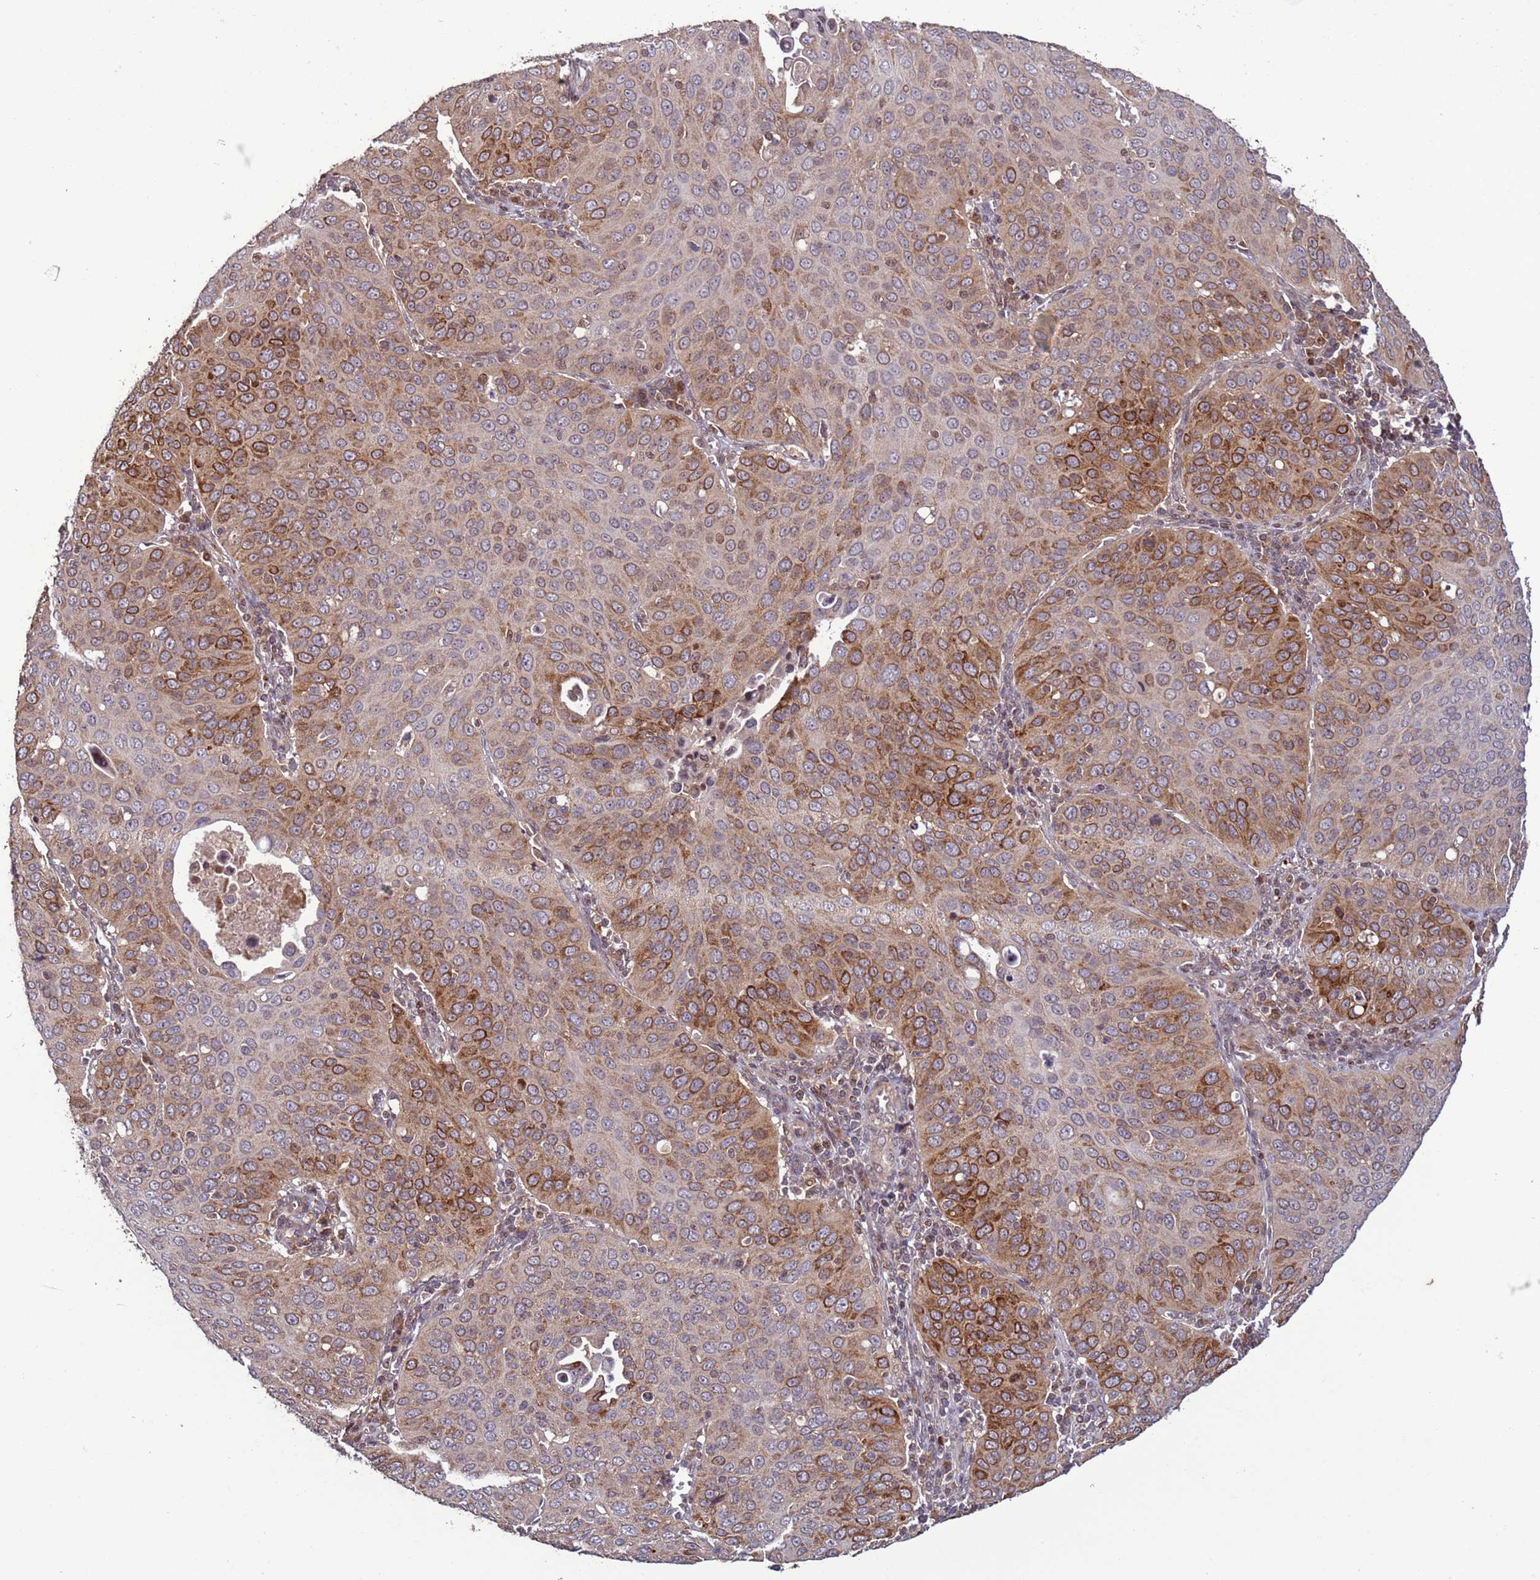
{"staining": {"intensity": "moderate", "quantity": "25%-75%", "location": "cytoplasmic/membranous"}, "tissue": "cervical cancer", "cell_type": "Tumor cells", "image_type": "cancer", "snomed": [{"axis": "morphology", "description": "Squamous cell carcinoma, NOS"}, {"axis": "topography", "description": "Cervix"}], "caption": "This micrograph displays squamous cell carcinoma (cervical) stained with immunohistochemistry to label a protein in brown. The cytoplasmic/membranous of tumor cells show moderate positivity for the protein. Nuclei are counter-stained blue.", "gene": "HGH1", "patient": {"sex": "female", "age": 36}}